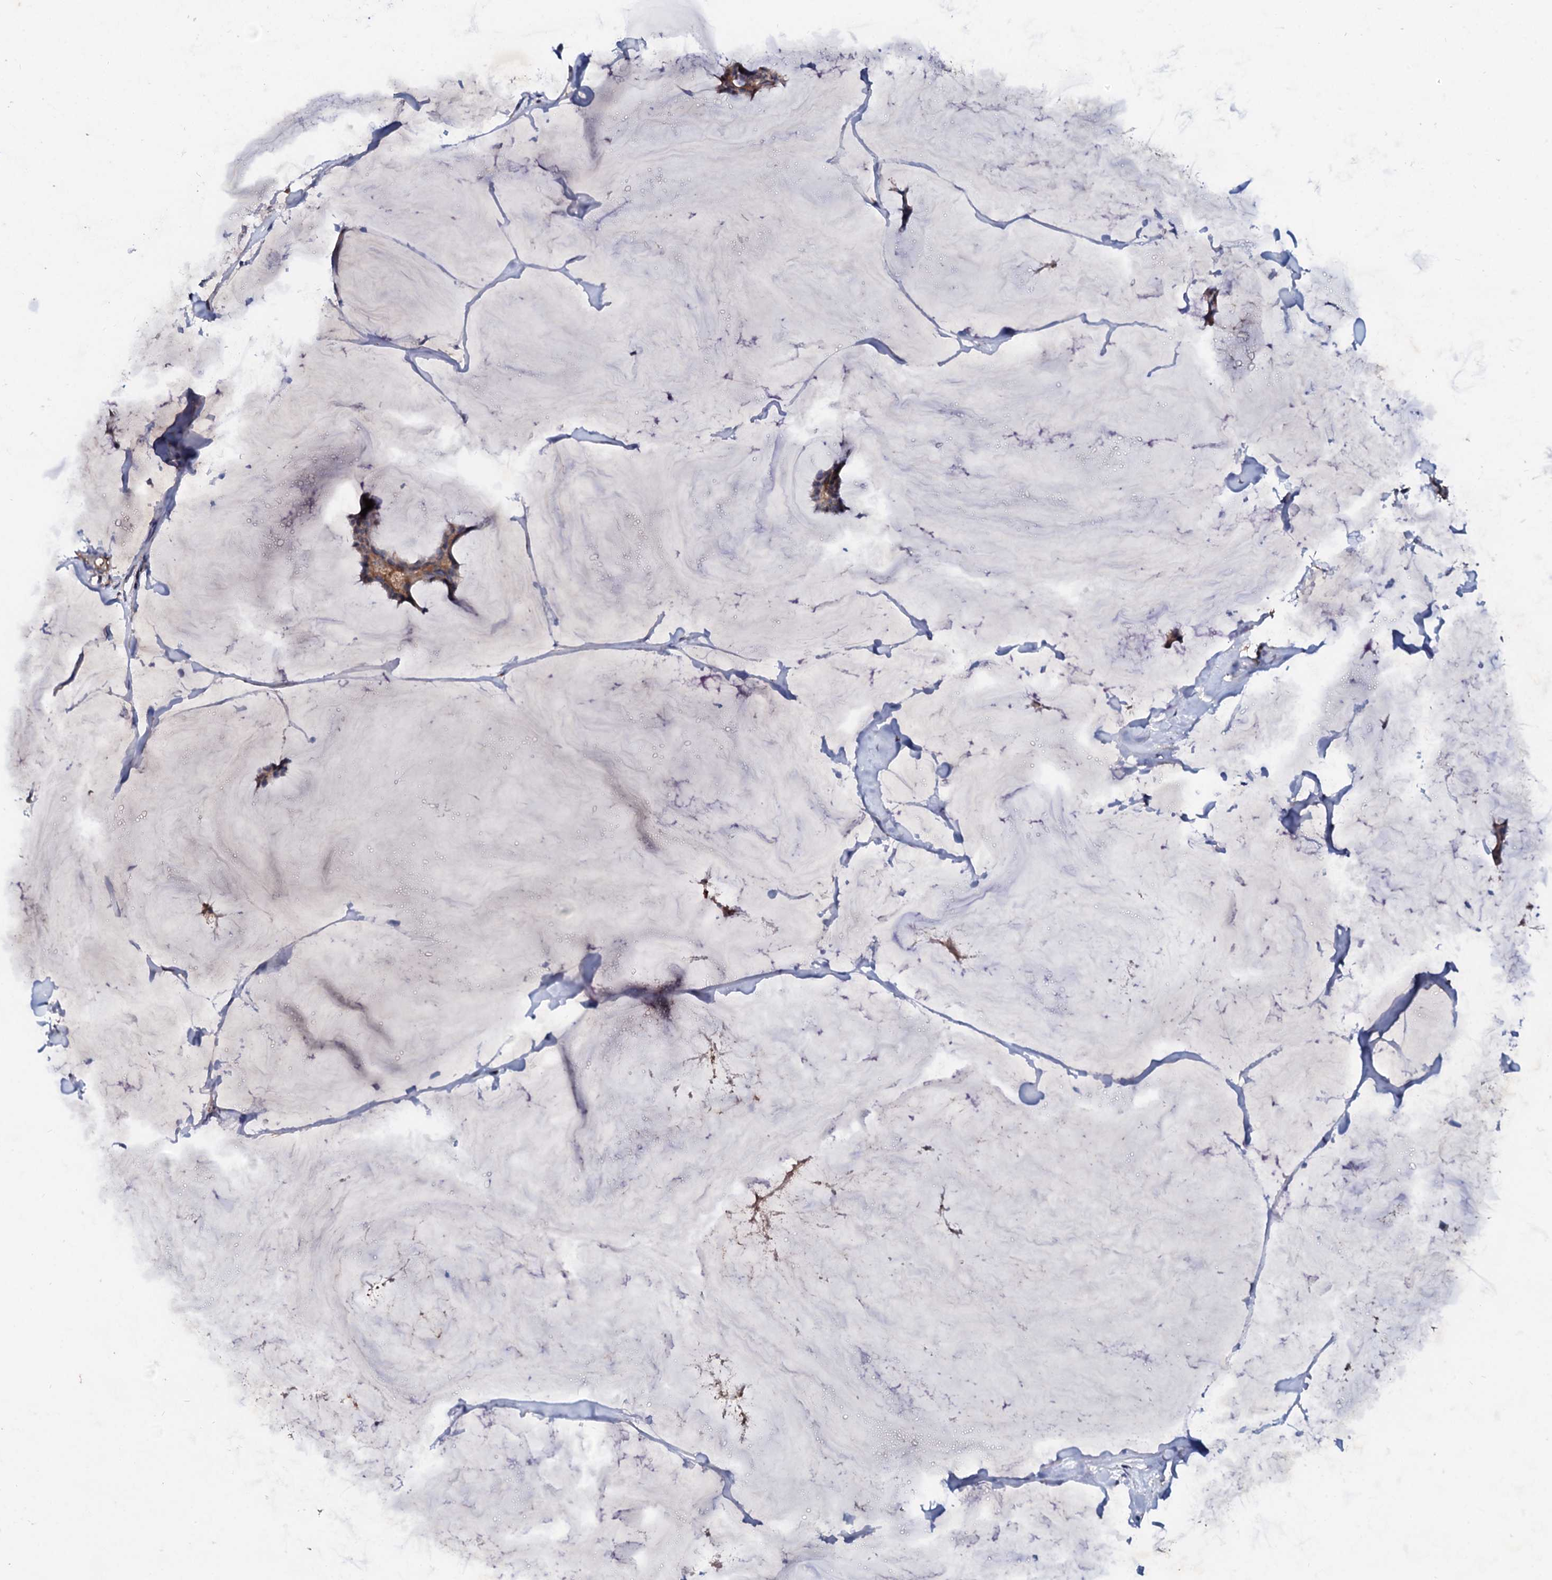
{"staining": {"intensity": "moderate", "quantity": "25%-75%", "location": "cytoplasmic/membranous"}, "tissue": "breast cancer", "cell_type": "Tumor cells", "image_type": "cancer", "snomed": [{"axis": "morphology", "description": "Duct carcinoma"}, {"axis": "topography", "description": "Breast"}], "caption": "Moderate cytoplasmic/membranous staining is identified in approximately 25%-75% of tumor cells in breast cancer.", "gene": "FIBIN", "patient": {"sex": "female", "age": 93}}